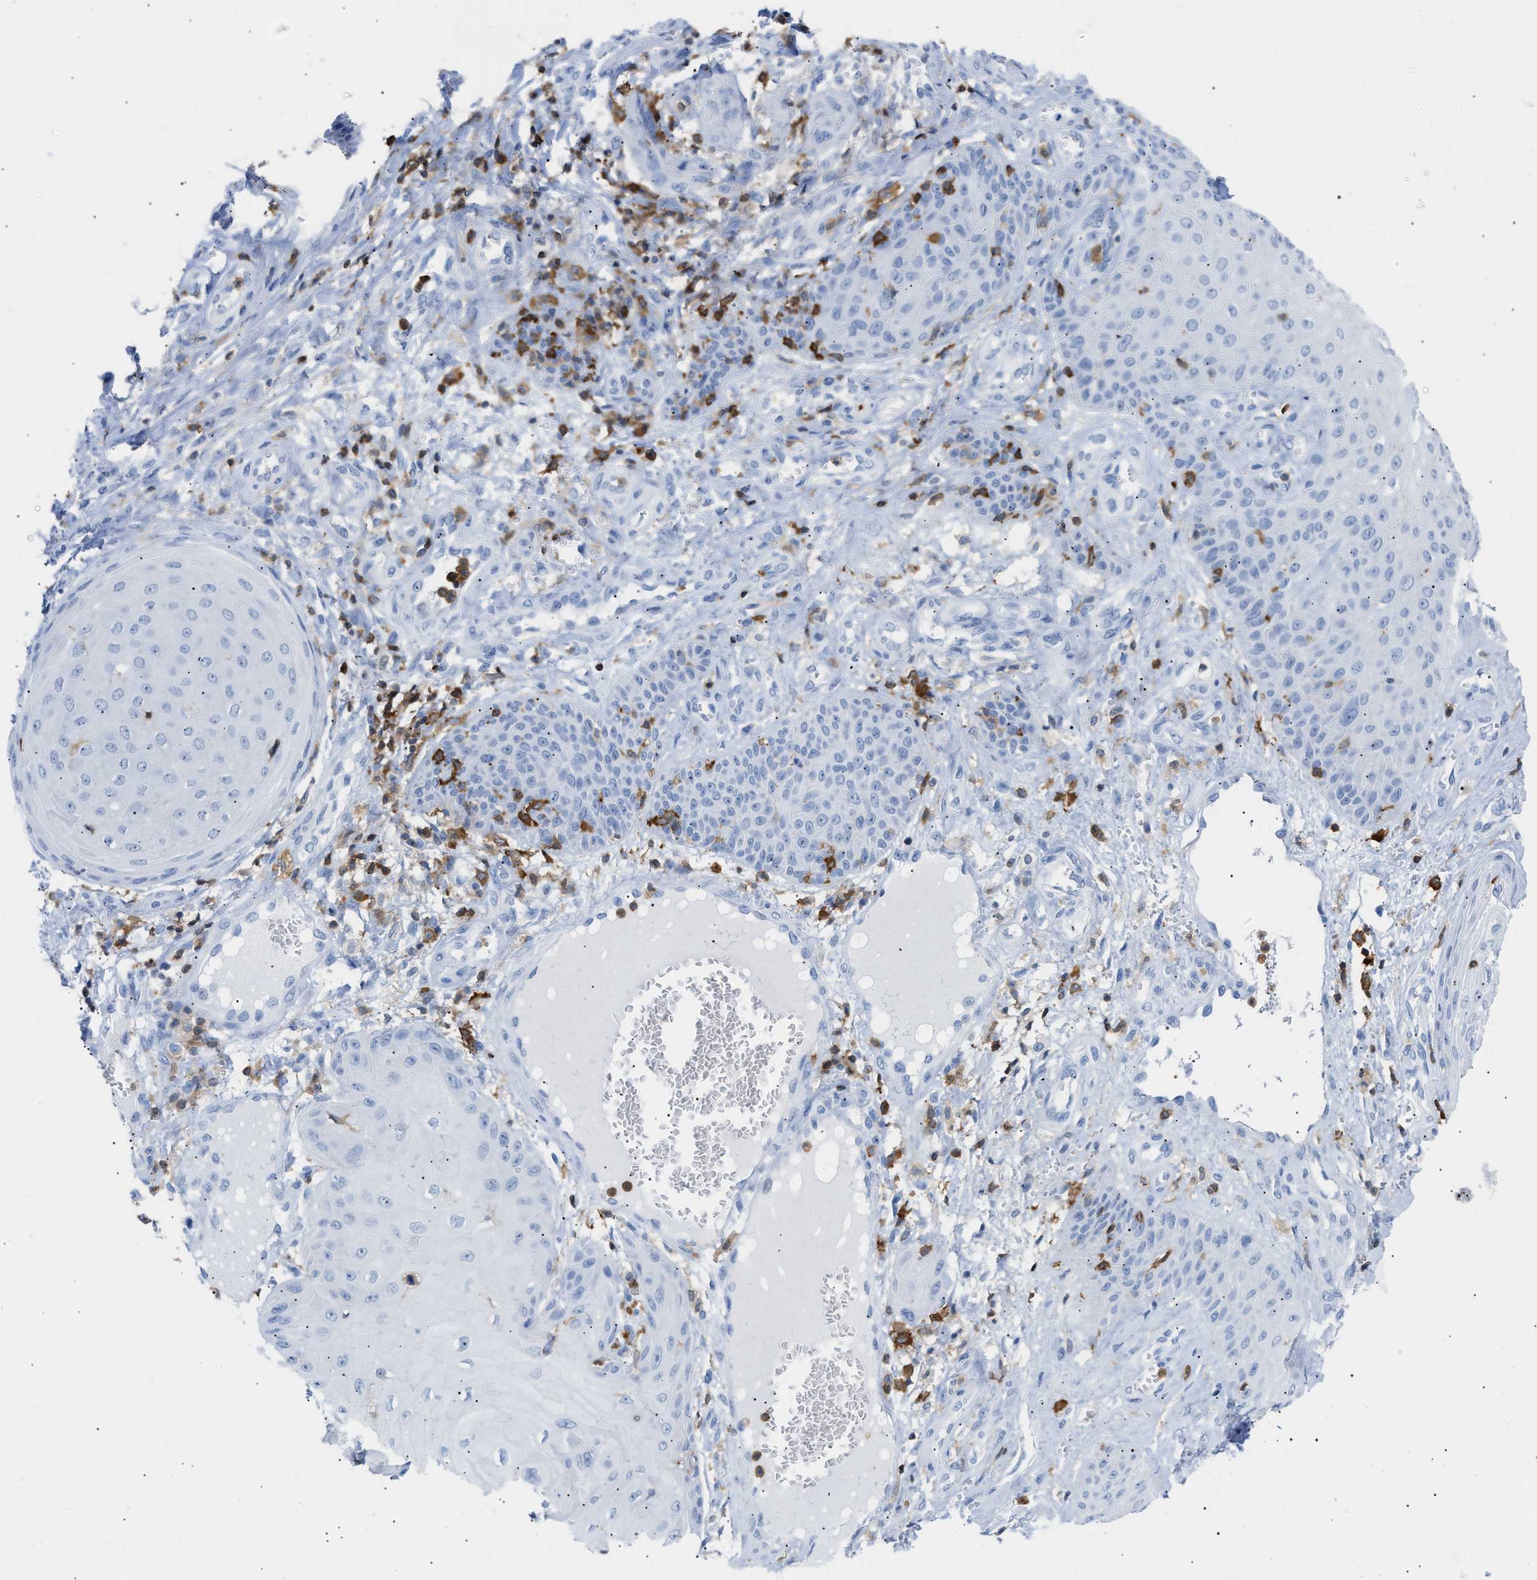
{"staining": {"intensity": "negative", "quantity": "none", "location": "none"}, "tissue": "skin cancer", "cell_type": "Tumor cells", "image_type": "cancer", "snomed": [{"axis": "morphology", "description": "Squamous cell carcinoma, NOS"}, {"axis": "topography", "description": "Skin"}], "caption": "A high-resolution photomicrograph shows IHC staining of squamous cell carcinoma (skin), which reveals no significant staining in tumor cells.", "gene": "LCP1", "patient": {"sex": "male", "age": 74}}